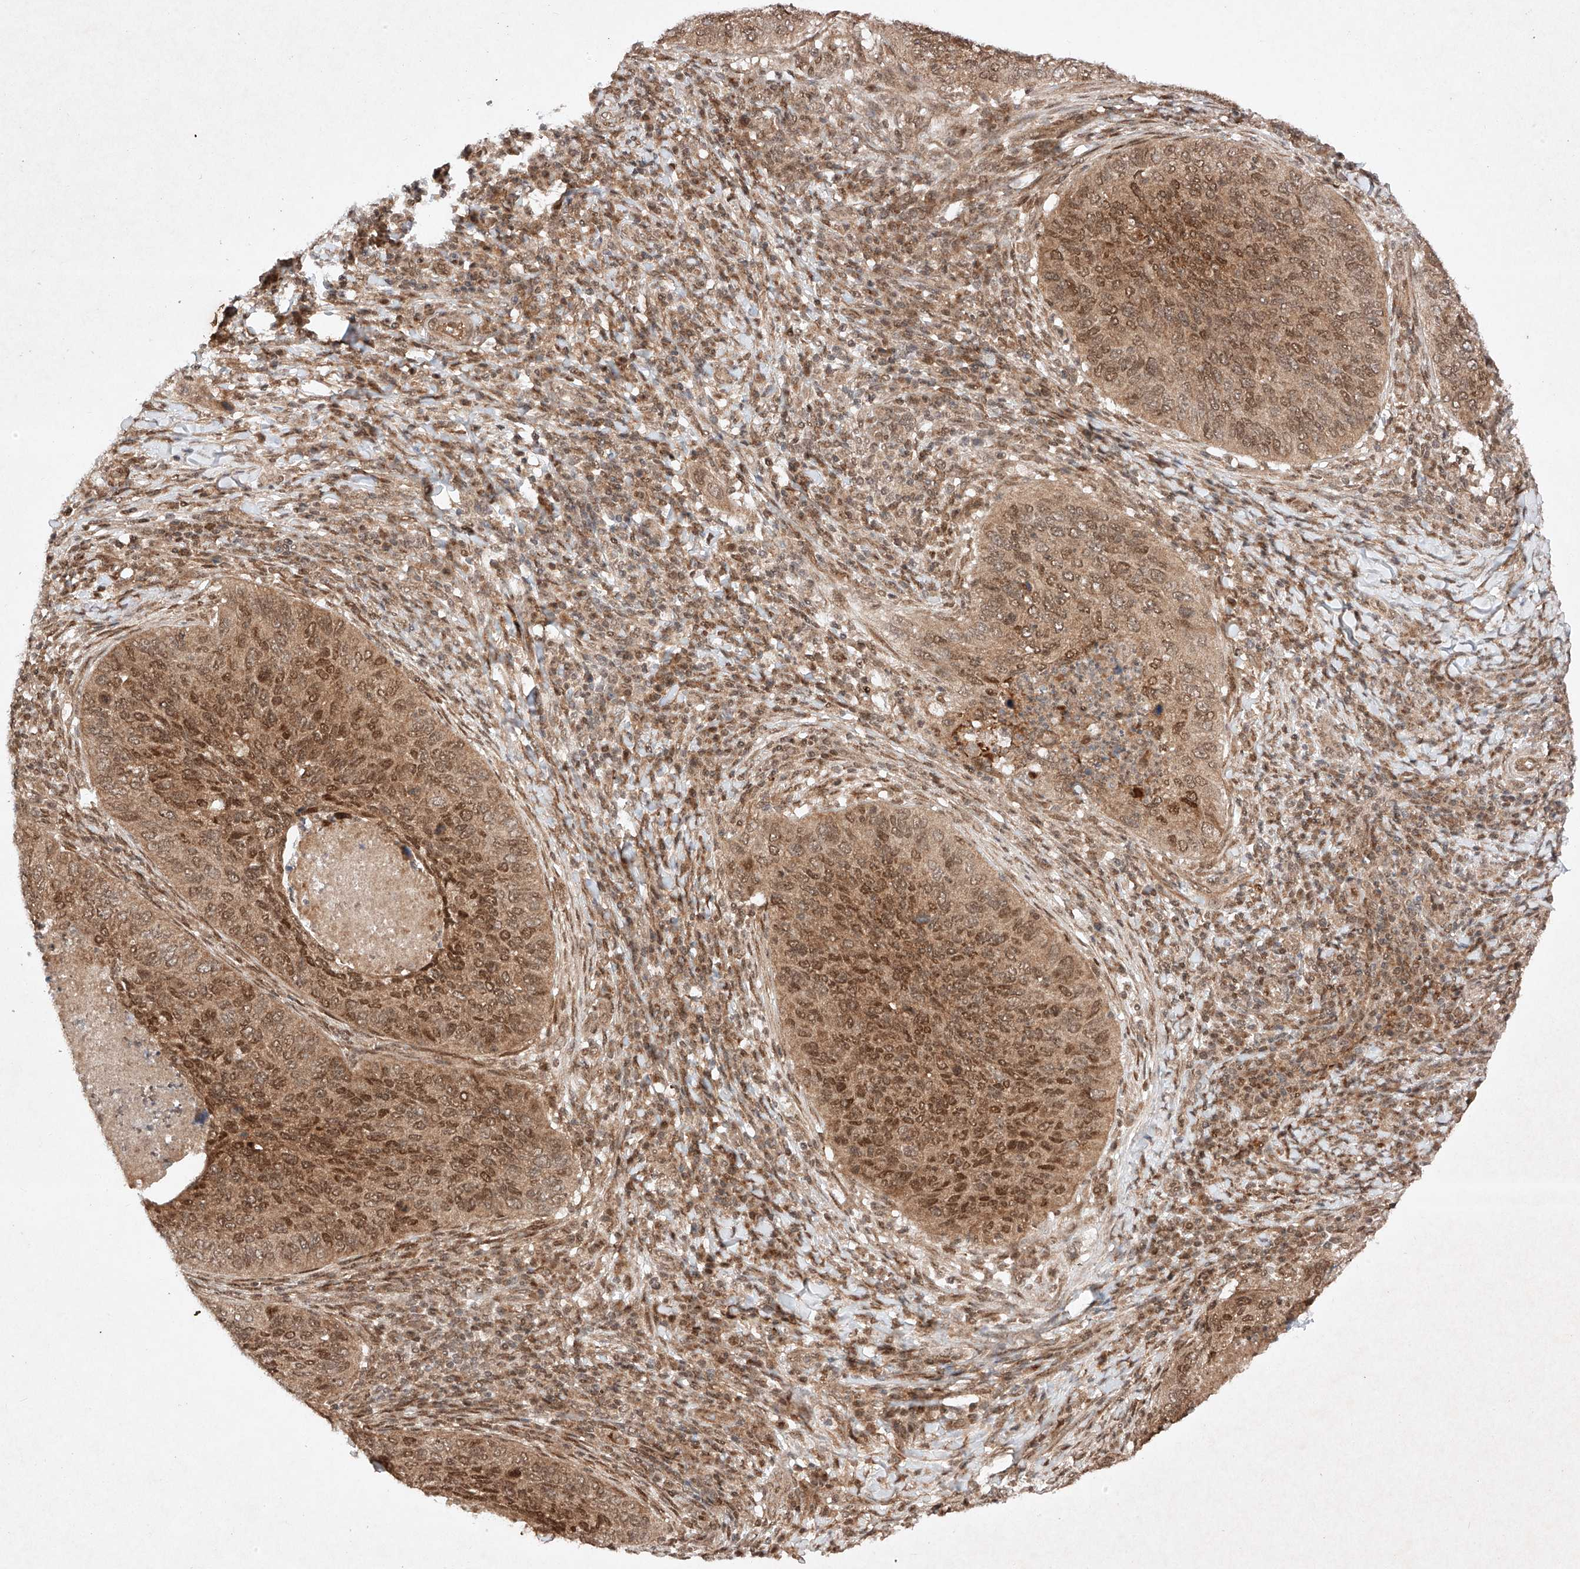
{"staining": {"intensity": "moderate", "quantity": ">75%", "location": "cytoplasmic/membranous,nuclear"}, "tissue": "cervical cancer", "cell_type": "Tumor cells", "image_type": "cancer", "snomed": [{"axis": "morphology", "description": "Squamous cell carcinoma, NOS"}, {"axis": "topography", "description": "Cervix"}], "caption": "This is an image of immunohistochemistry (IHC) staining of cervical squamous cell carcinoma, which shows moderate positivity in the cytoplasmic/membranous and nuclear of tumor cells.", "gene": "RNF31", "patient": {"sex": "female", "age": 38}}